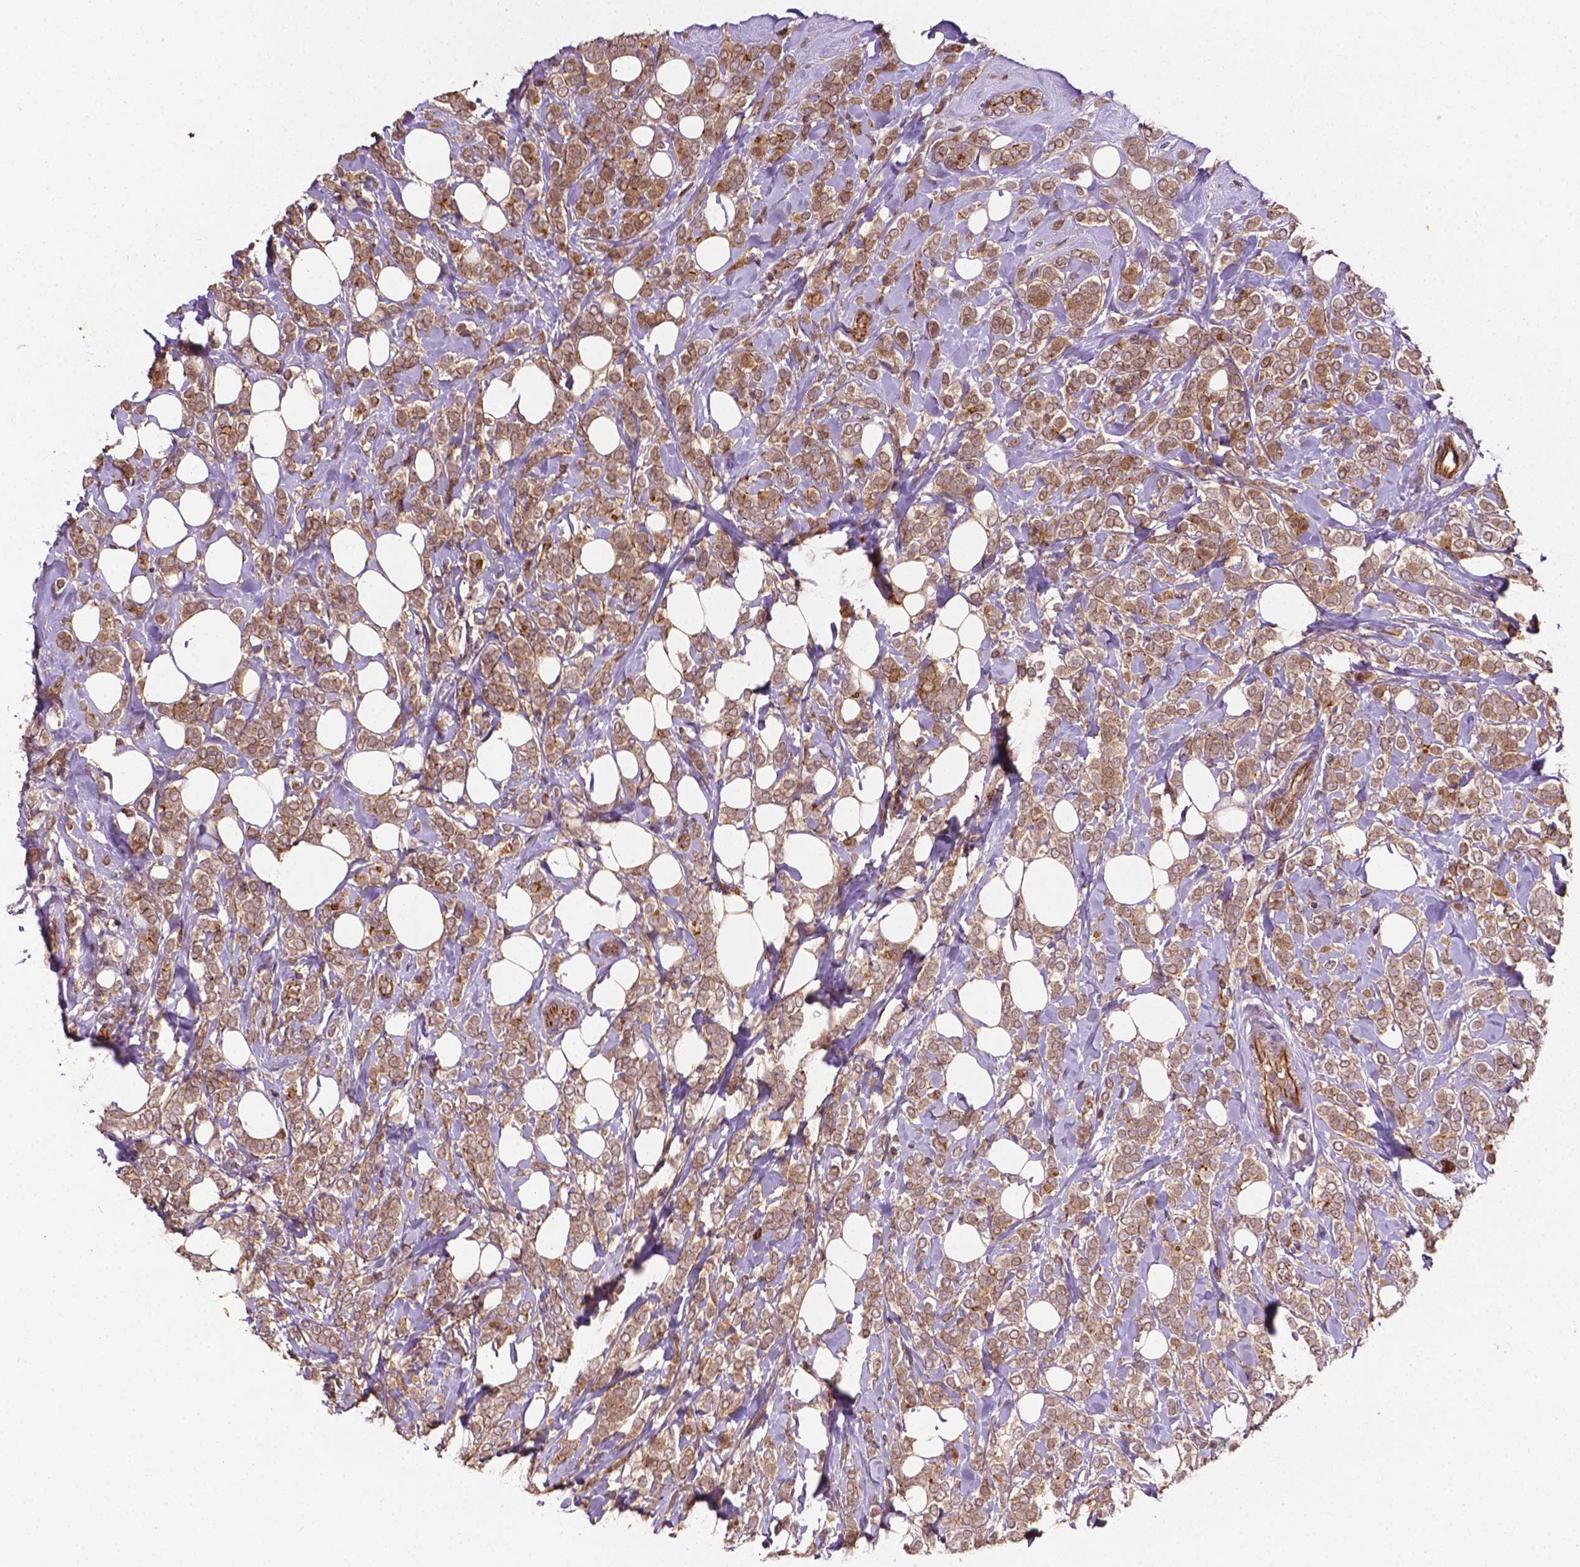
{"staining": {"intensity": "moderate", "quantity": ">75%", "location": "cytoplasmic/membranous"}, "tissue": "breast cancer", "cell_type": "Tumor cells", "image_type": "cancer", "snomed": [{"axis": "morphology", "description": "Lobular carcinoma"}, {"axis": "topography", "description": "Breast"}], "caption": "Immunohistochemical staining of human breast lobular carcinoma reveals moderate cytoplasmic/membranous protein expression in about >75% of tumor cells.", "gene": "ZMYND19", "patient": {"sex": "female", "age": 49}}